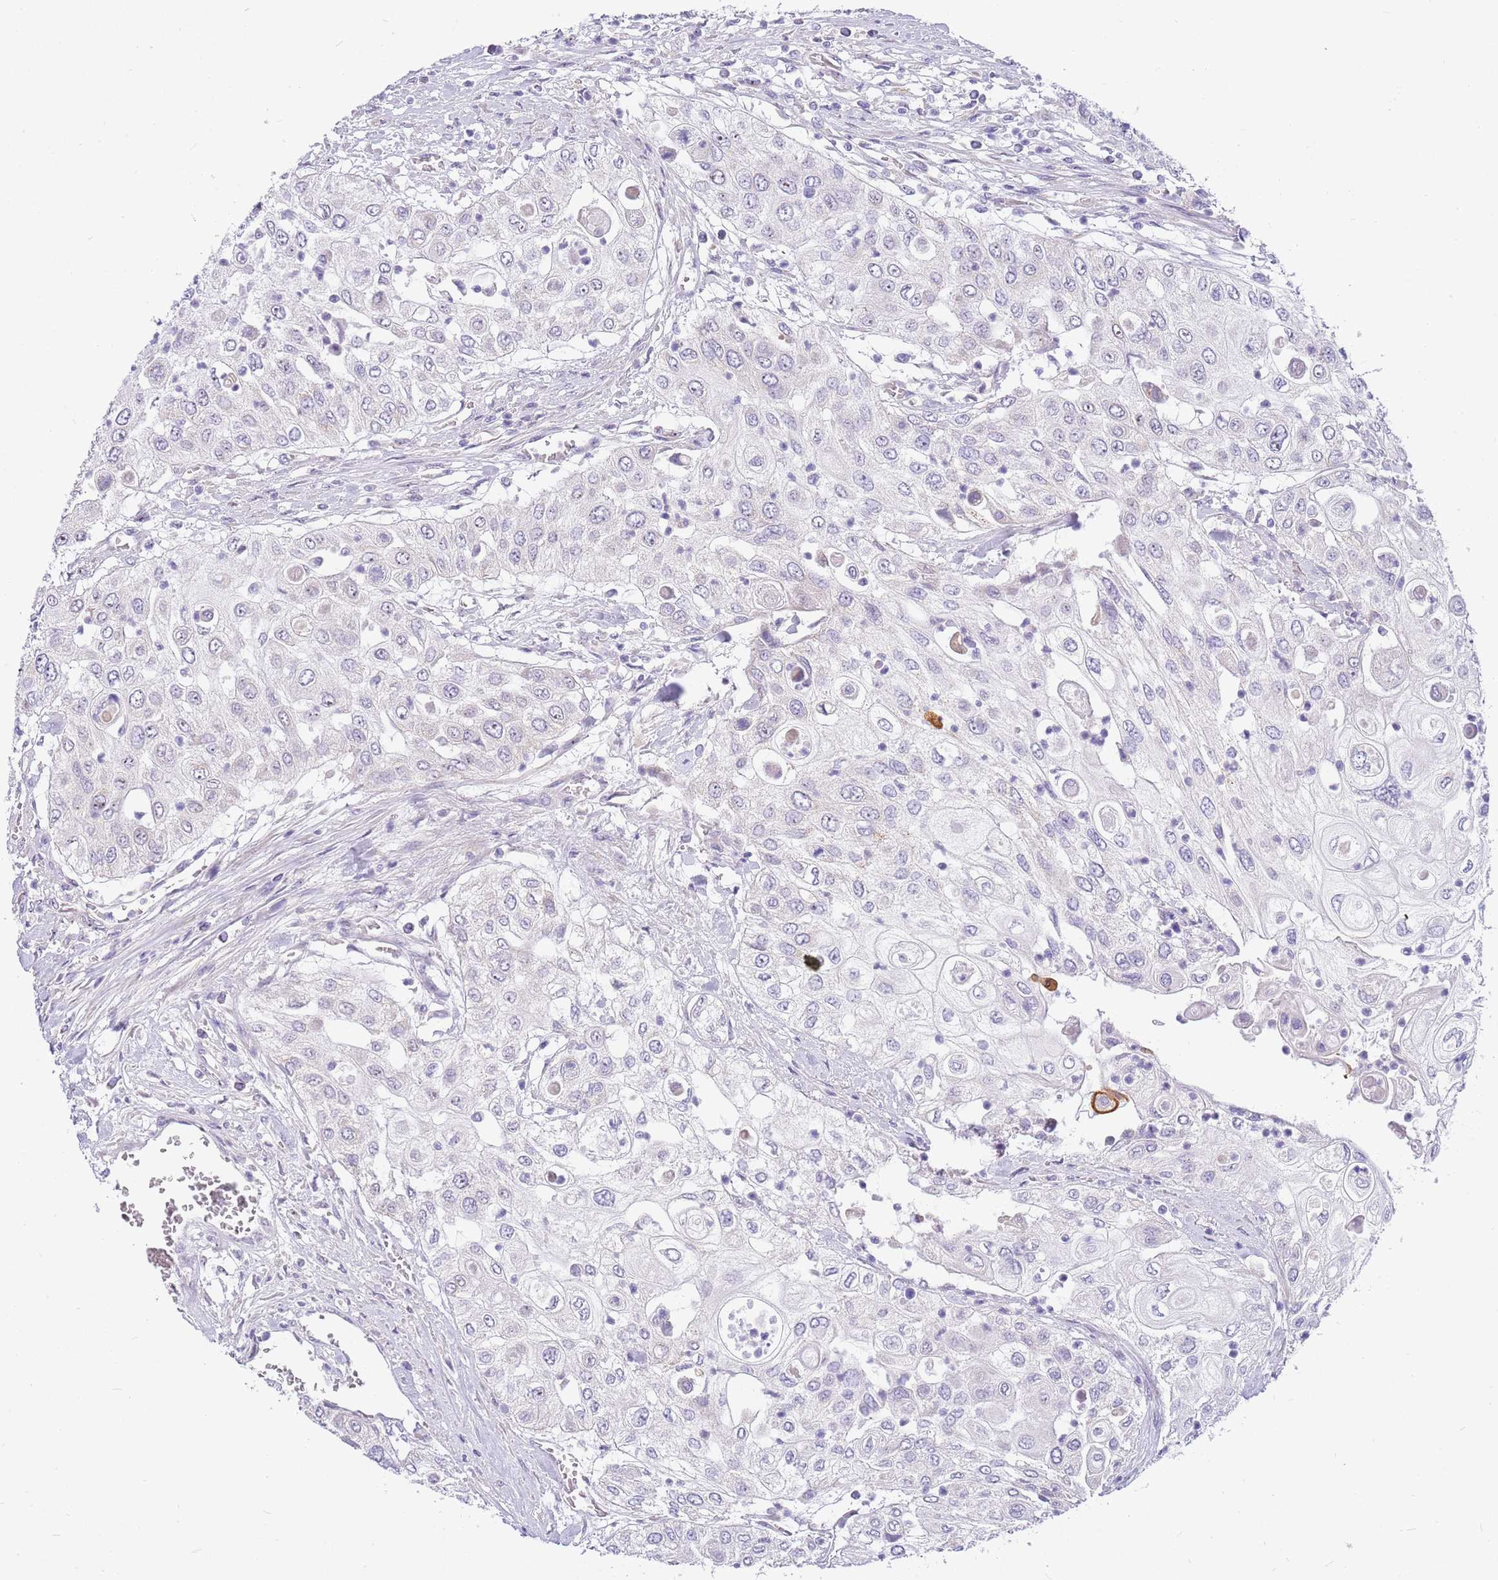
{"staining": {"intensity": "negative", "quantity": "none", "location": "none"}, "tissue": "urothelial cancer", "cell_type": "Tumor cells", "image_type": "cancer", "snomed": [{"axis": "morphology", "description": "Urothelial carcinoma, High grade"}, {"axis": "topography", "description": "Urinary bladder"}], "caption": "This is an IHC histopathology image of human urothelial cancer. There is no positivity in tumor cells.", "gene": "DNAJA3", "patient": {"sex": "female", "age": 79}}